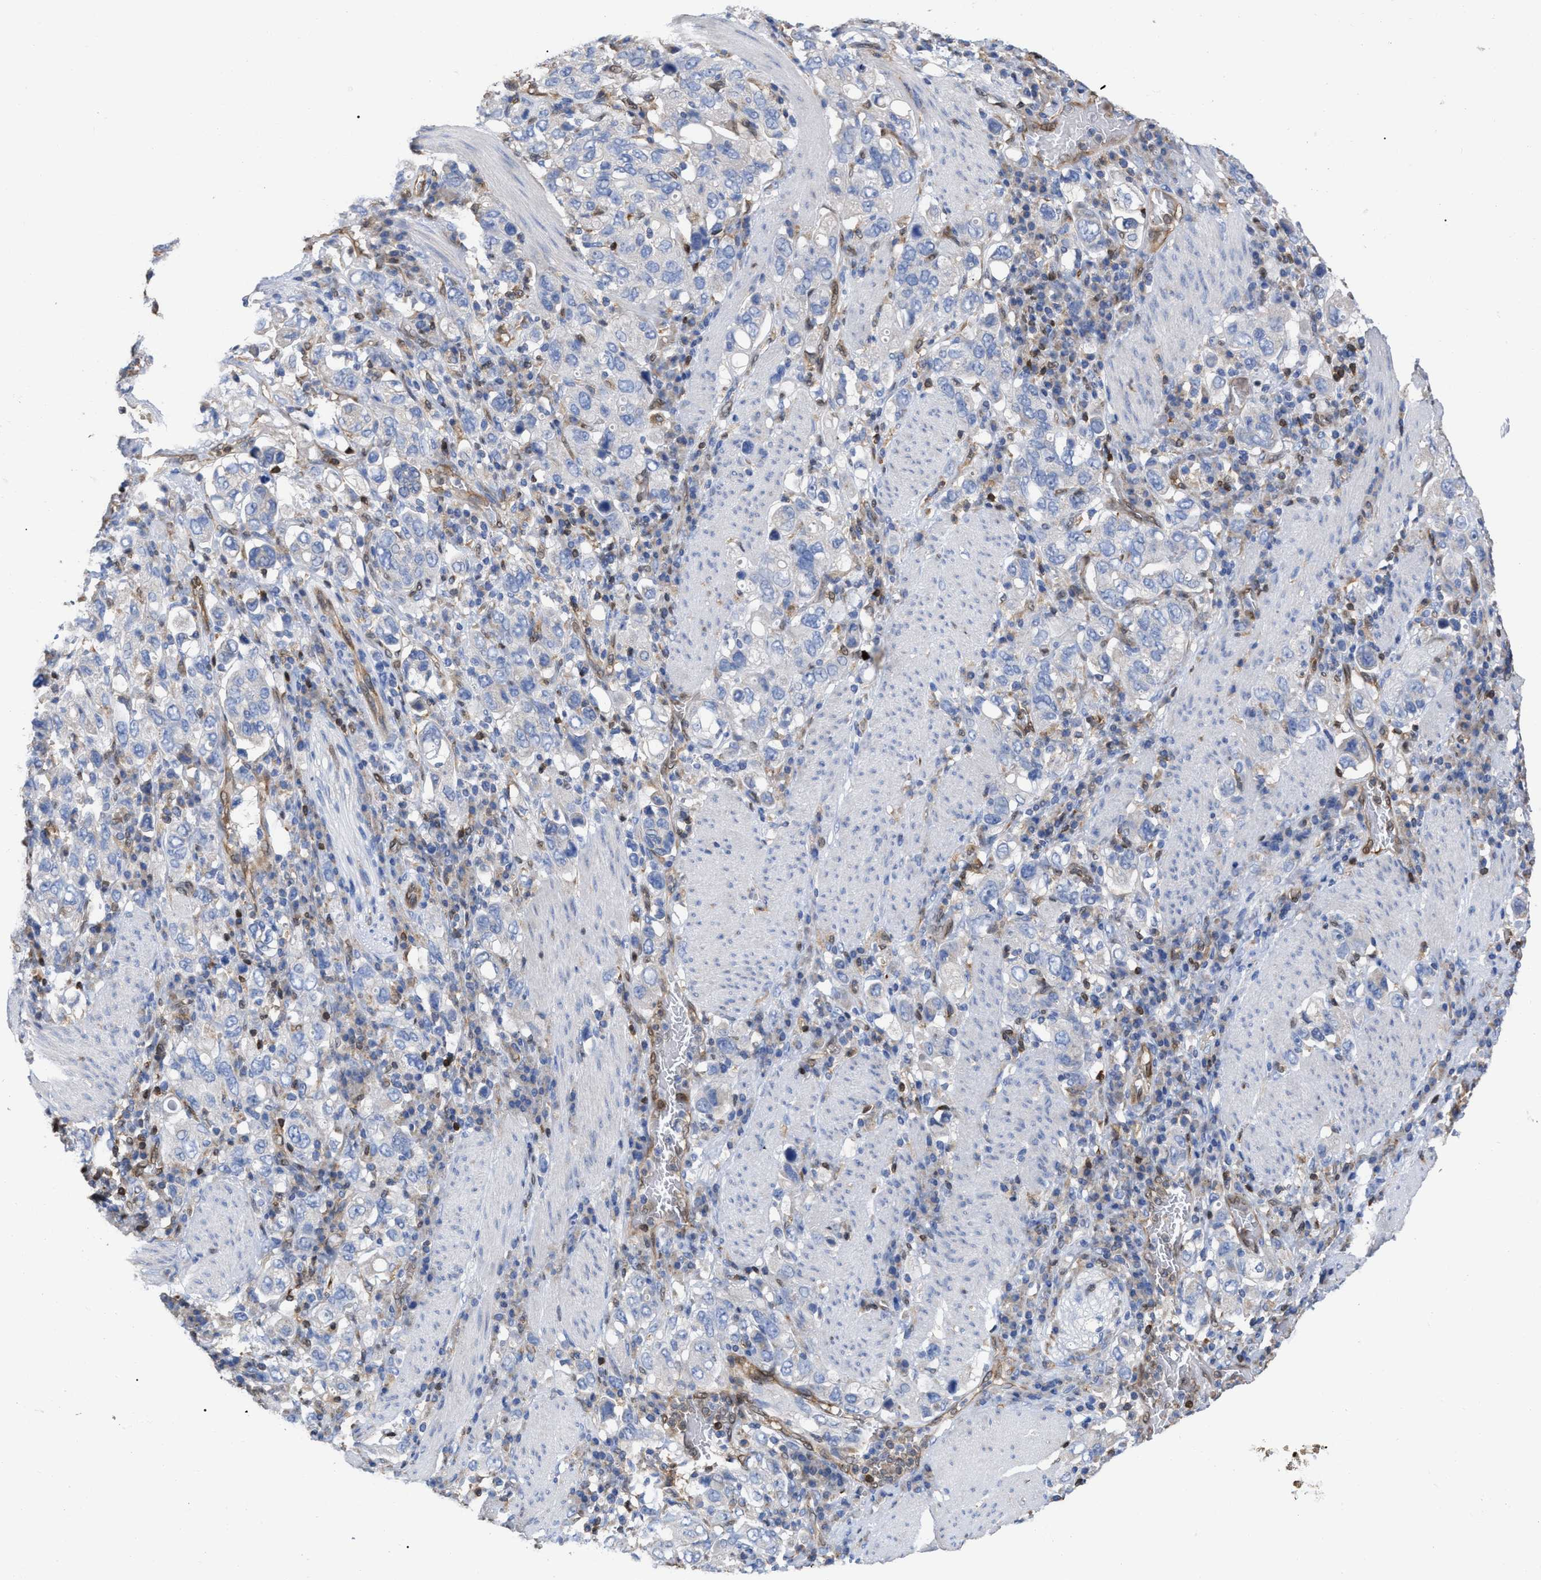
{"staining": {"intensity": "negative", "quantity": "none", "location": "none"}, "tissue": "stomach cancer", "cell_type": "Tumor cells", "image_type": "cancer", "snomed": [{"axis": "morphology", "description": "Adenocarcinoma, NOS"}, {"axis": "topography", "description": "Stomach, upper"}], "caption": "Immunohistochemistry of stomach cancer reveals no positivity in tumor cells. Nuclei are stained in blue.", "gene": "GIMAP4", "patient": {"sex": "male", "age": 62}}